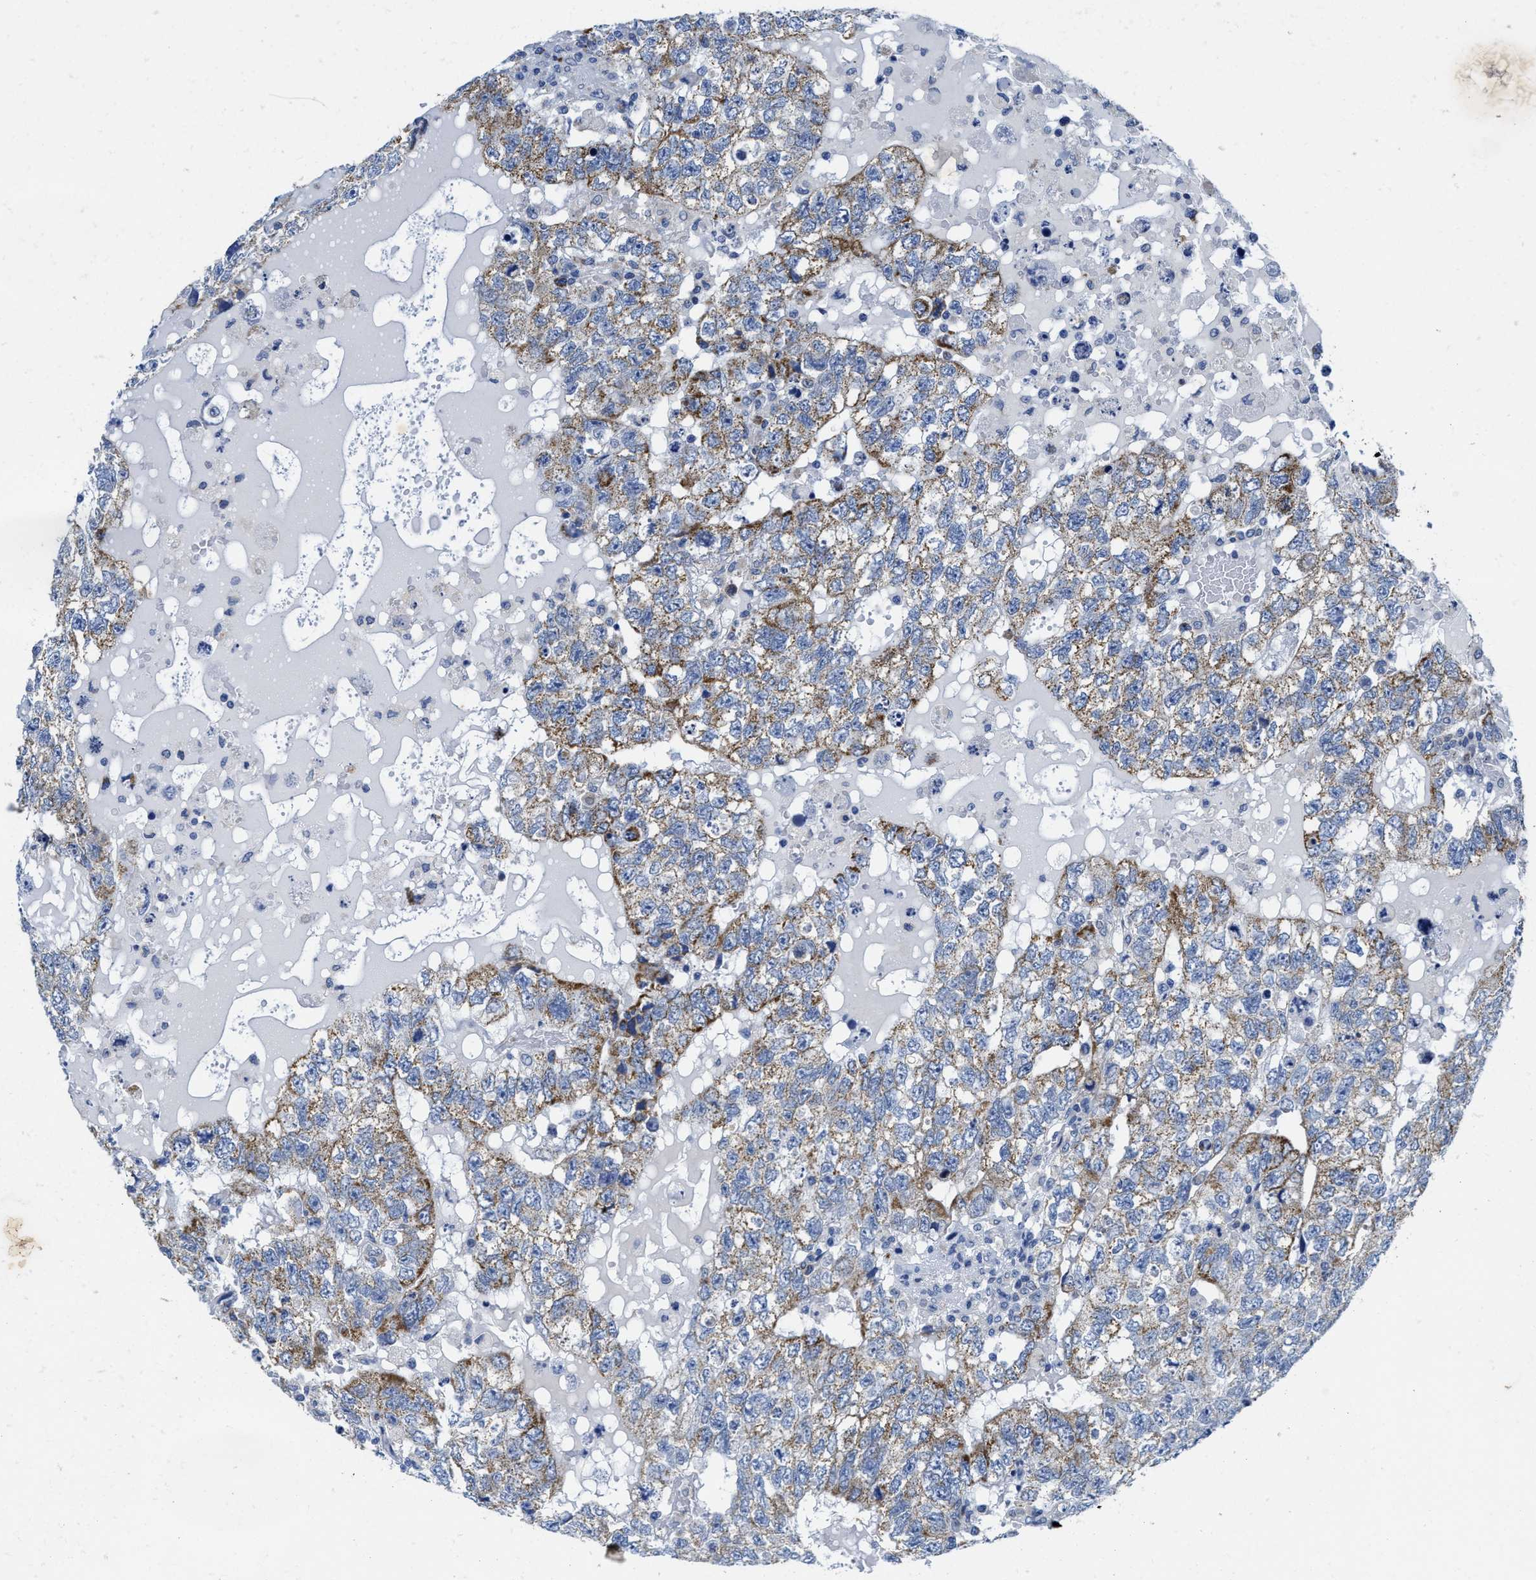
{"staining": {"intensity": "moderate", "quantity": "25%-75%", "location": "cytoplasmic/membranous"}, "tissue": "testis cancer", "cell_type": "Tumor cells", "image_type": "cancer", "snomed": [{"axis": "morphology", "description": "Carcinoma, Embryonal, NOS"}, {"axis": "topography", "description": "Testis"}], "caption": "Moderate cytoplasmic/membranous expression is identified in about 25%-75% of tumor cells in testis embryonal carcinoma. Immunohistochemistry stains the protein of interest in brown and the nuclei are stained blue.", "gene": "TBRG4", "patient": {"sex": "male", "age": 36}}